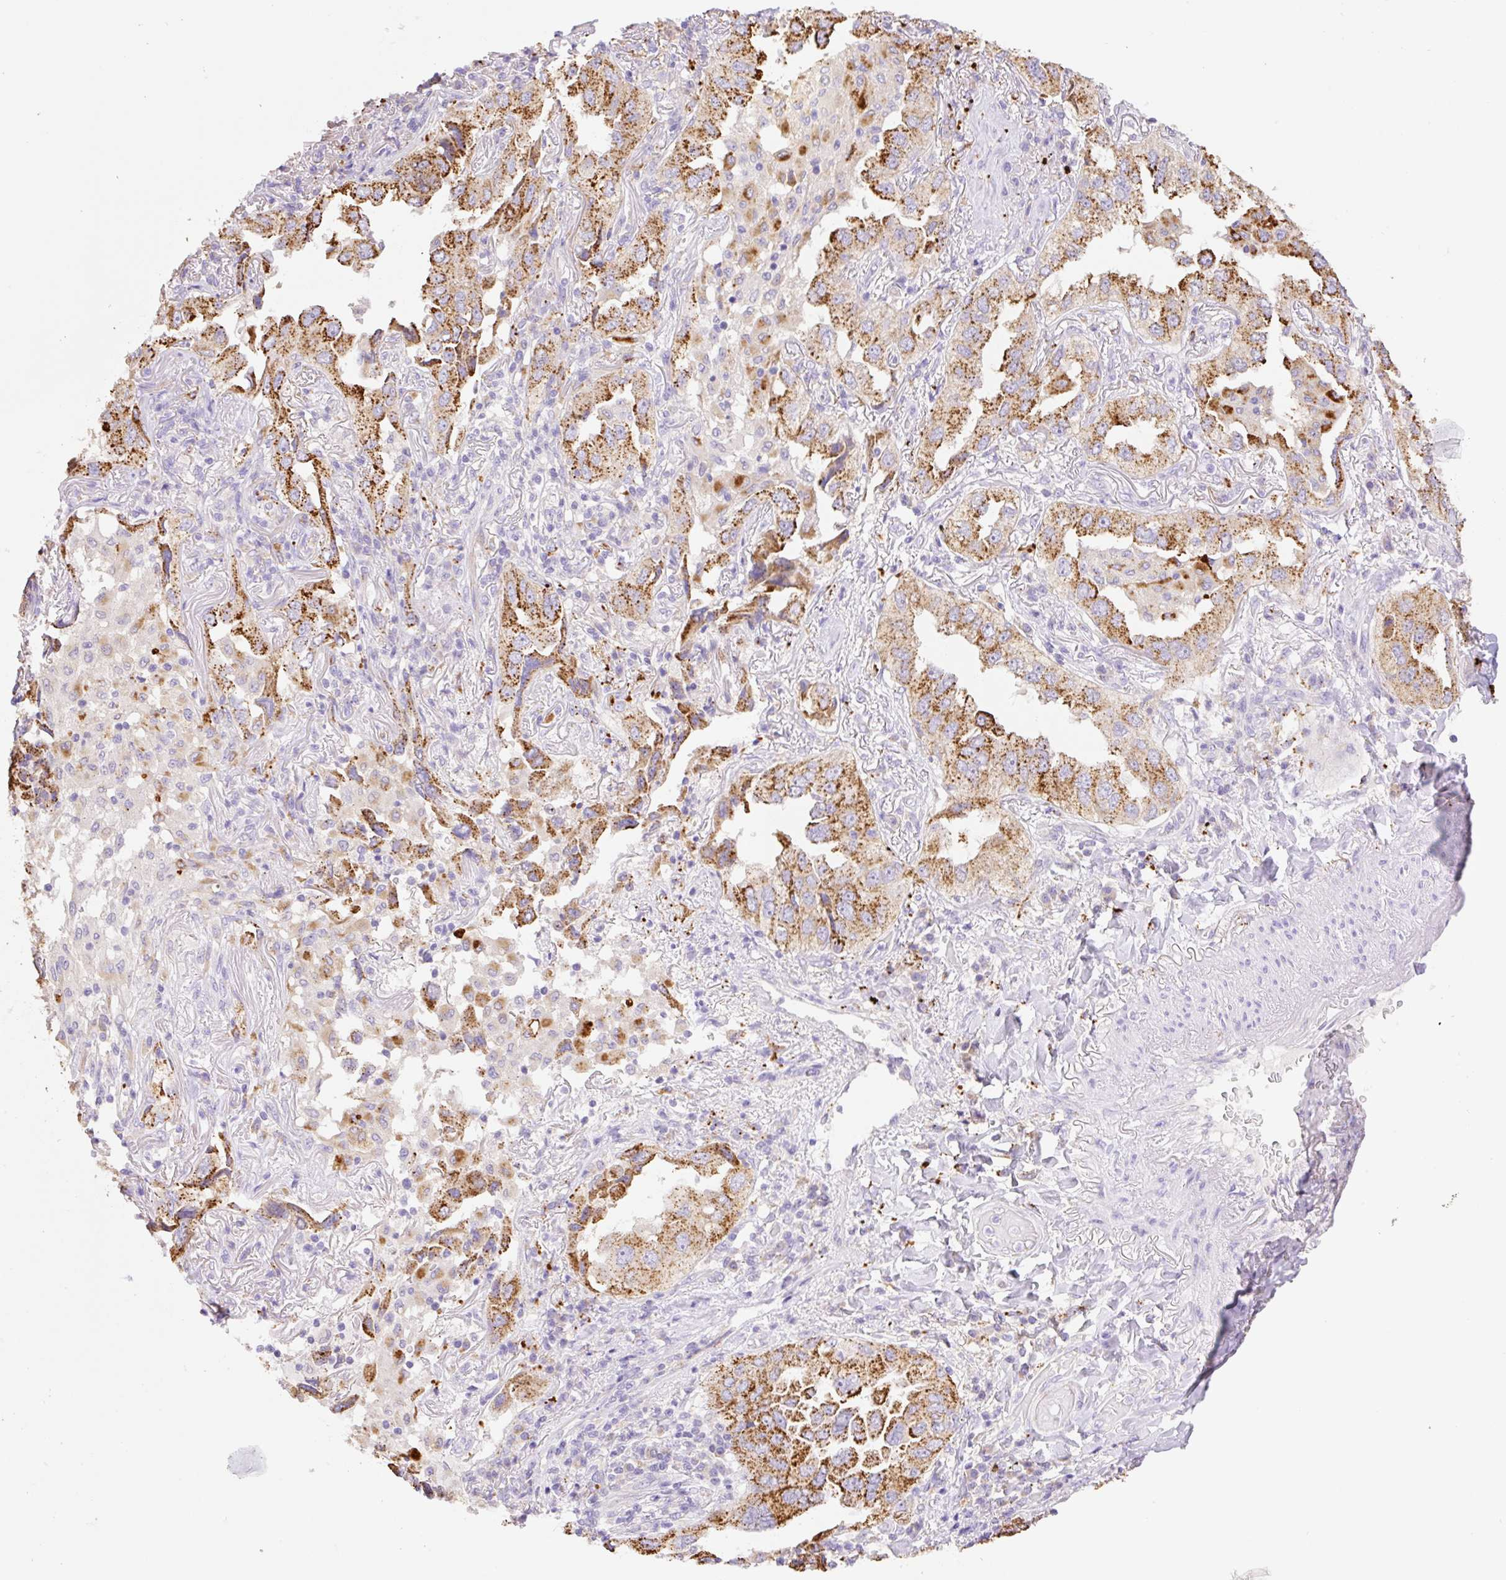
{"staining": {"intensity": "strong", "quantity": "25%-75%", "location": "cytoplasmic/membranous"}, "tissue": "lung cancer", "cell_type": "Tumor cells", "image_type": "cancer", "snomed": [{"axis": "morphology", "description": "Adenocarcinoma, NOS"}, {"axis": "topography", "description": "Lung"}], "caption": "Lung cancer (adenocarcinoma) stained for a protein displays strong cytoplasmic/membranous positivity in tumor cells.", "gene": "COPZ2", "patient": {"sex": "female", "age": 69}}